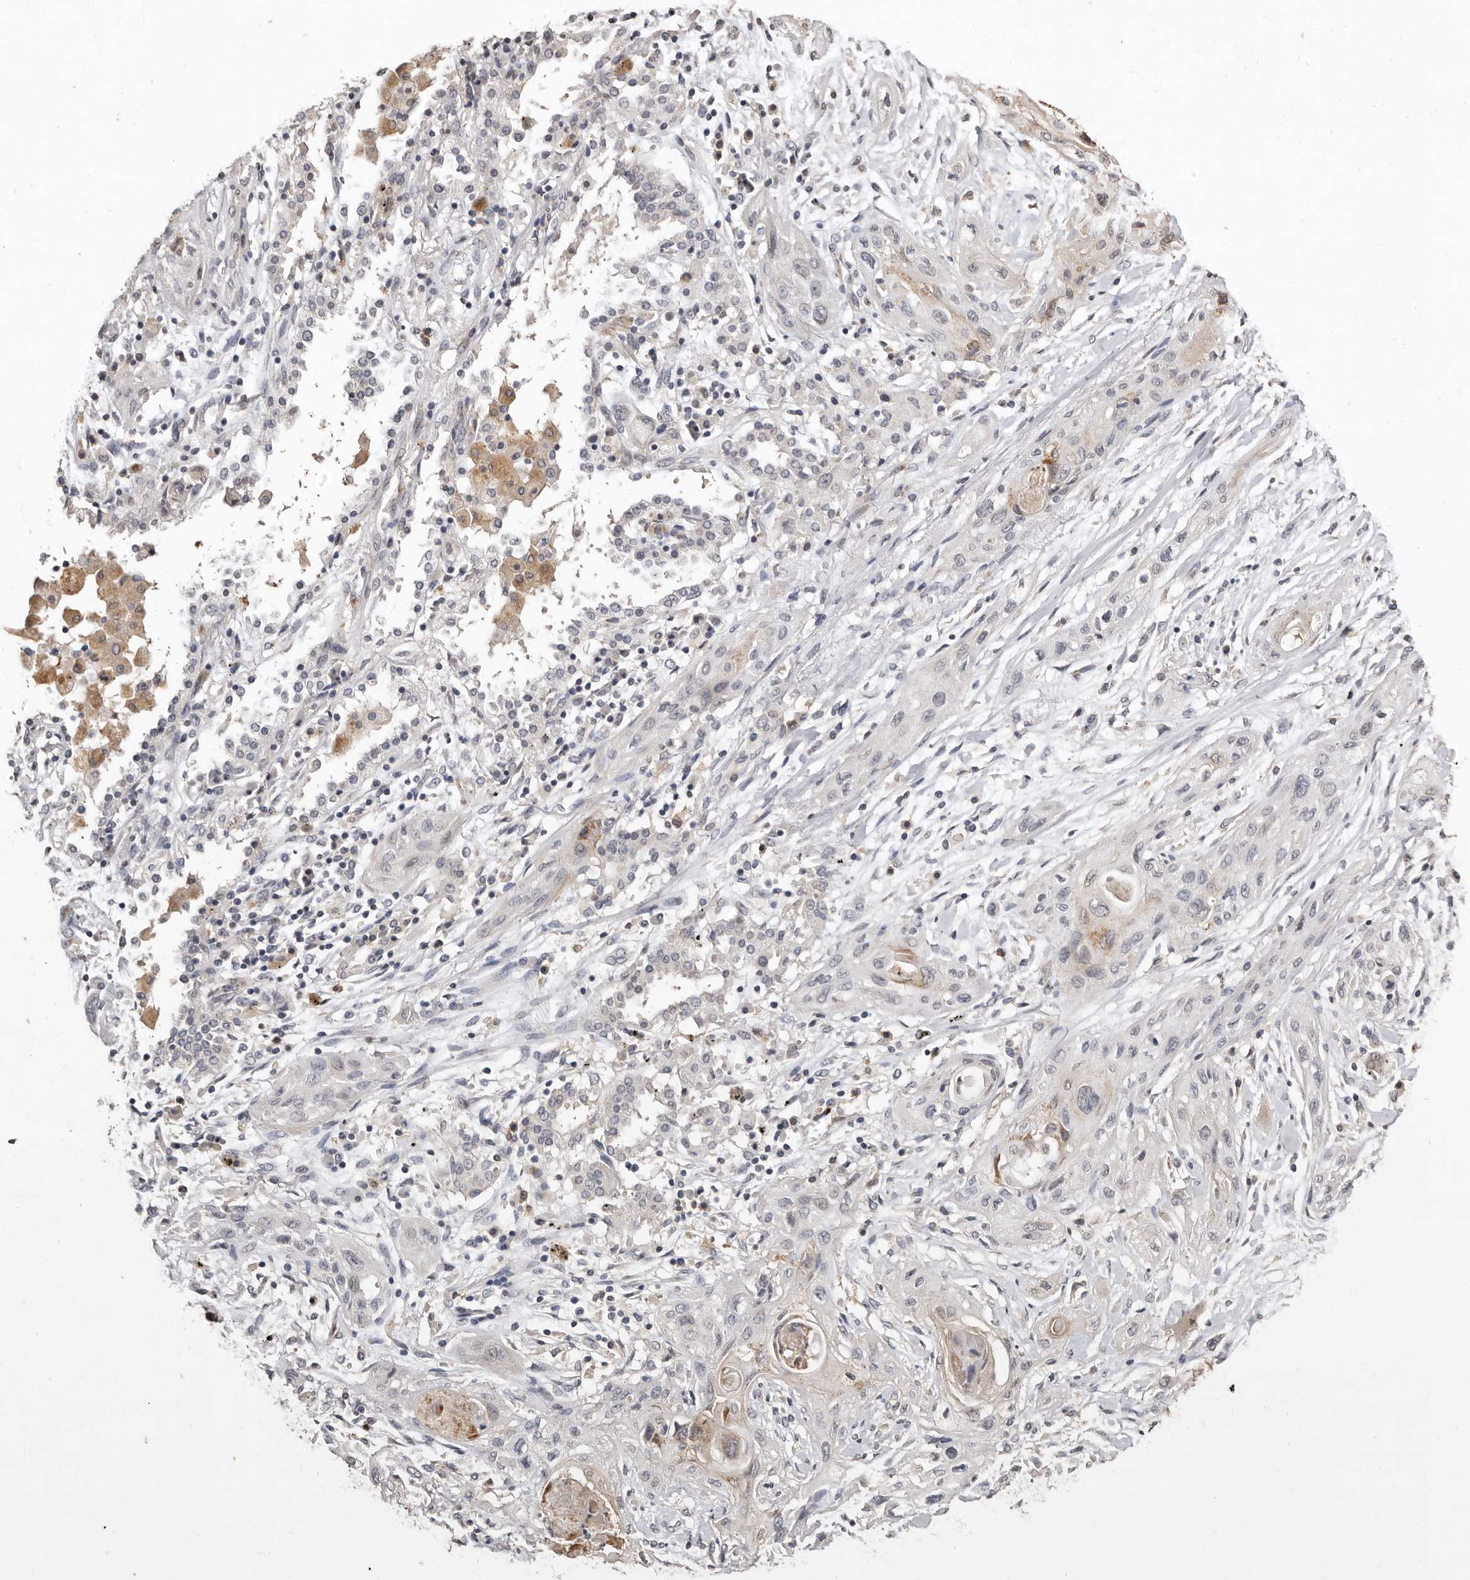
{"staining": {"intensity": "negative", "quantity": "none", "location": "none"}, "tissue": "lung cancer", "cell_type": "Tumor cells", "image_type": "cancer", "snomed": [{"axis": "morphology", "description": "Squamous cell carcinoma, NOS"}, {"axis": "topography", "description": "Lung"}], "caption": "This is an immunohistochemistry (IHC) histopathology image of squamous cell carcinoma (lung). There is no positivity in tumor cells.", "gene": "SULT1E1", "patient": {"sex": "female", "age": 47}}